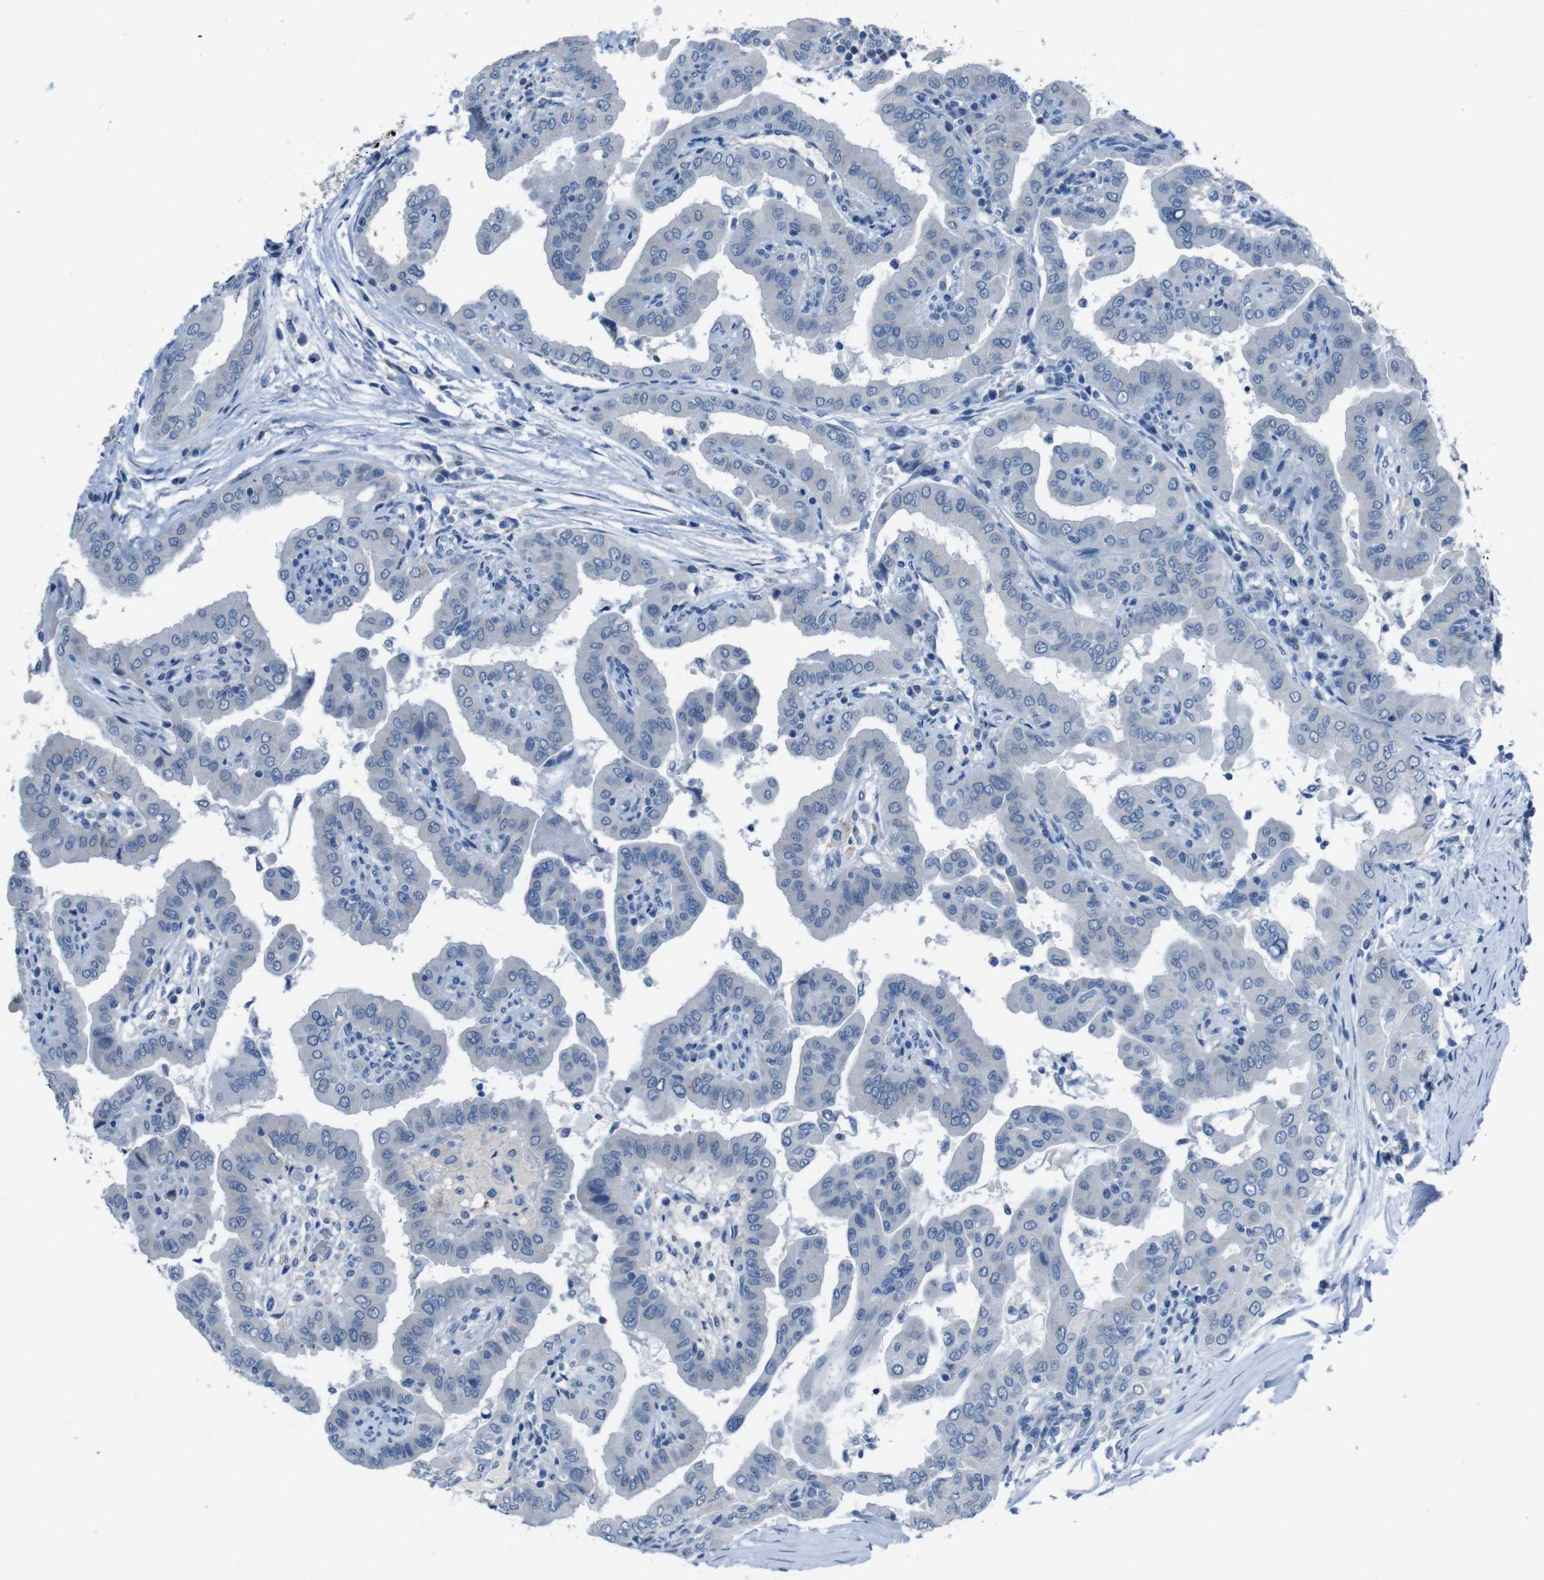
{"staining": {"intensity": "negative", "quantity": "none", "location": "none"}, "tissue": "thyroid cancer", "cell_type": "Tumor cells", "image_type": "cancer", "snomed": [{"axis": "morphology", "description": "Papillary adenocarcinoma, NOS"}, {"axis": "topography", "description": "Thyroid gland"}], "caption": "Photomicrograph shows no protein positivity in tumor cells of thyroid cancer tissue.", "gene": "CDHR2", "patient": {"sex": "male", "age": 33}}